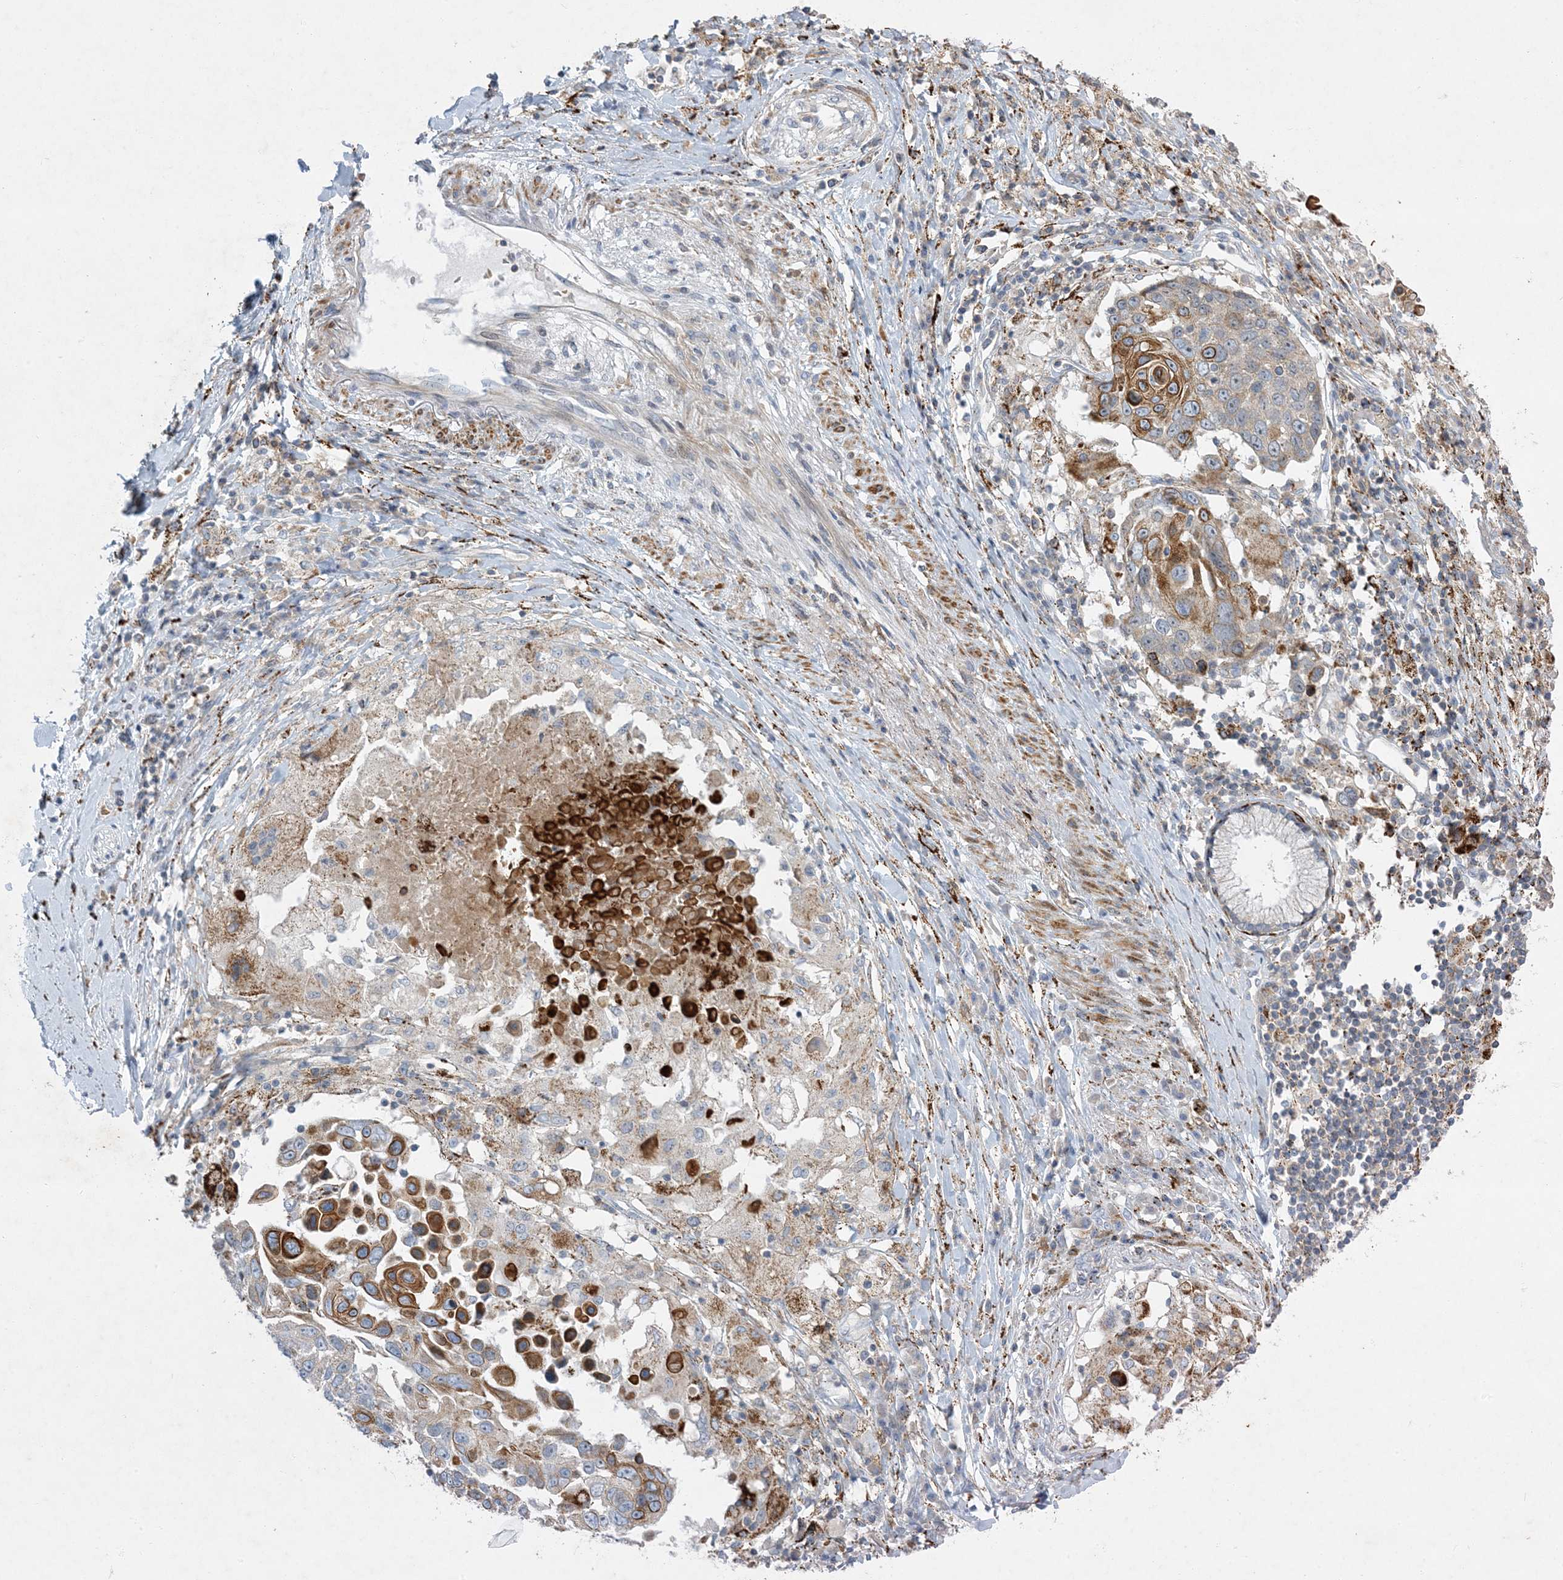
{"staining": {"intensity": "moderate", "quantity": "<25%", "location": "cytoplasmic/membranous"}, "tissue": "lung cancer", "cell_type": "Tumor cells", "image_type": "cancer", "snomed": [{"axis": "morphology", "description": "Squamous cell carcinoma, NOS"}, {"axis": "topography", "description": "Lung"}], "caption": "Squamous cell carcinoma (lung) stained with a protein marker reveals moderate staining in tumor cells.", "gene": "LTN1", "patient": {"sex": "male", "age": 66}}